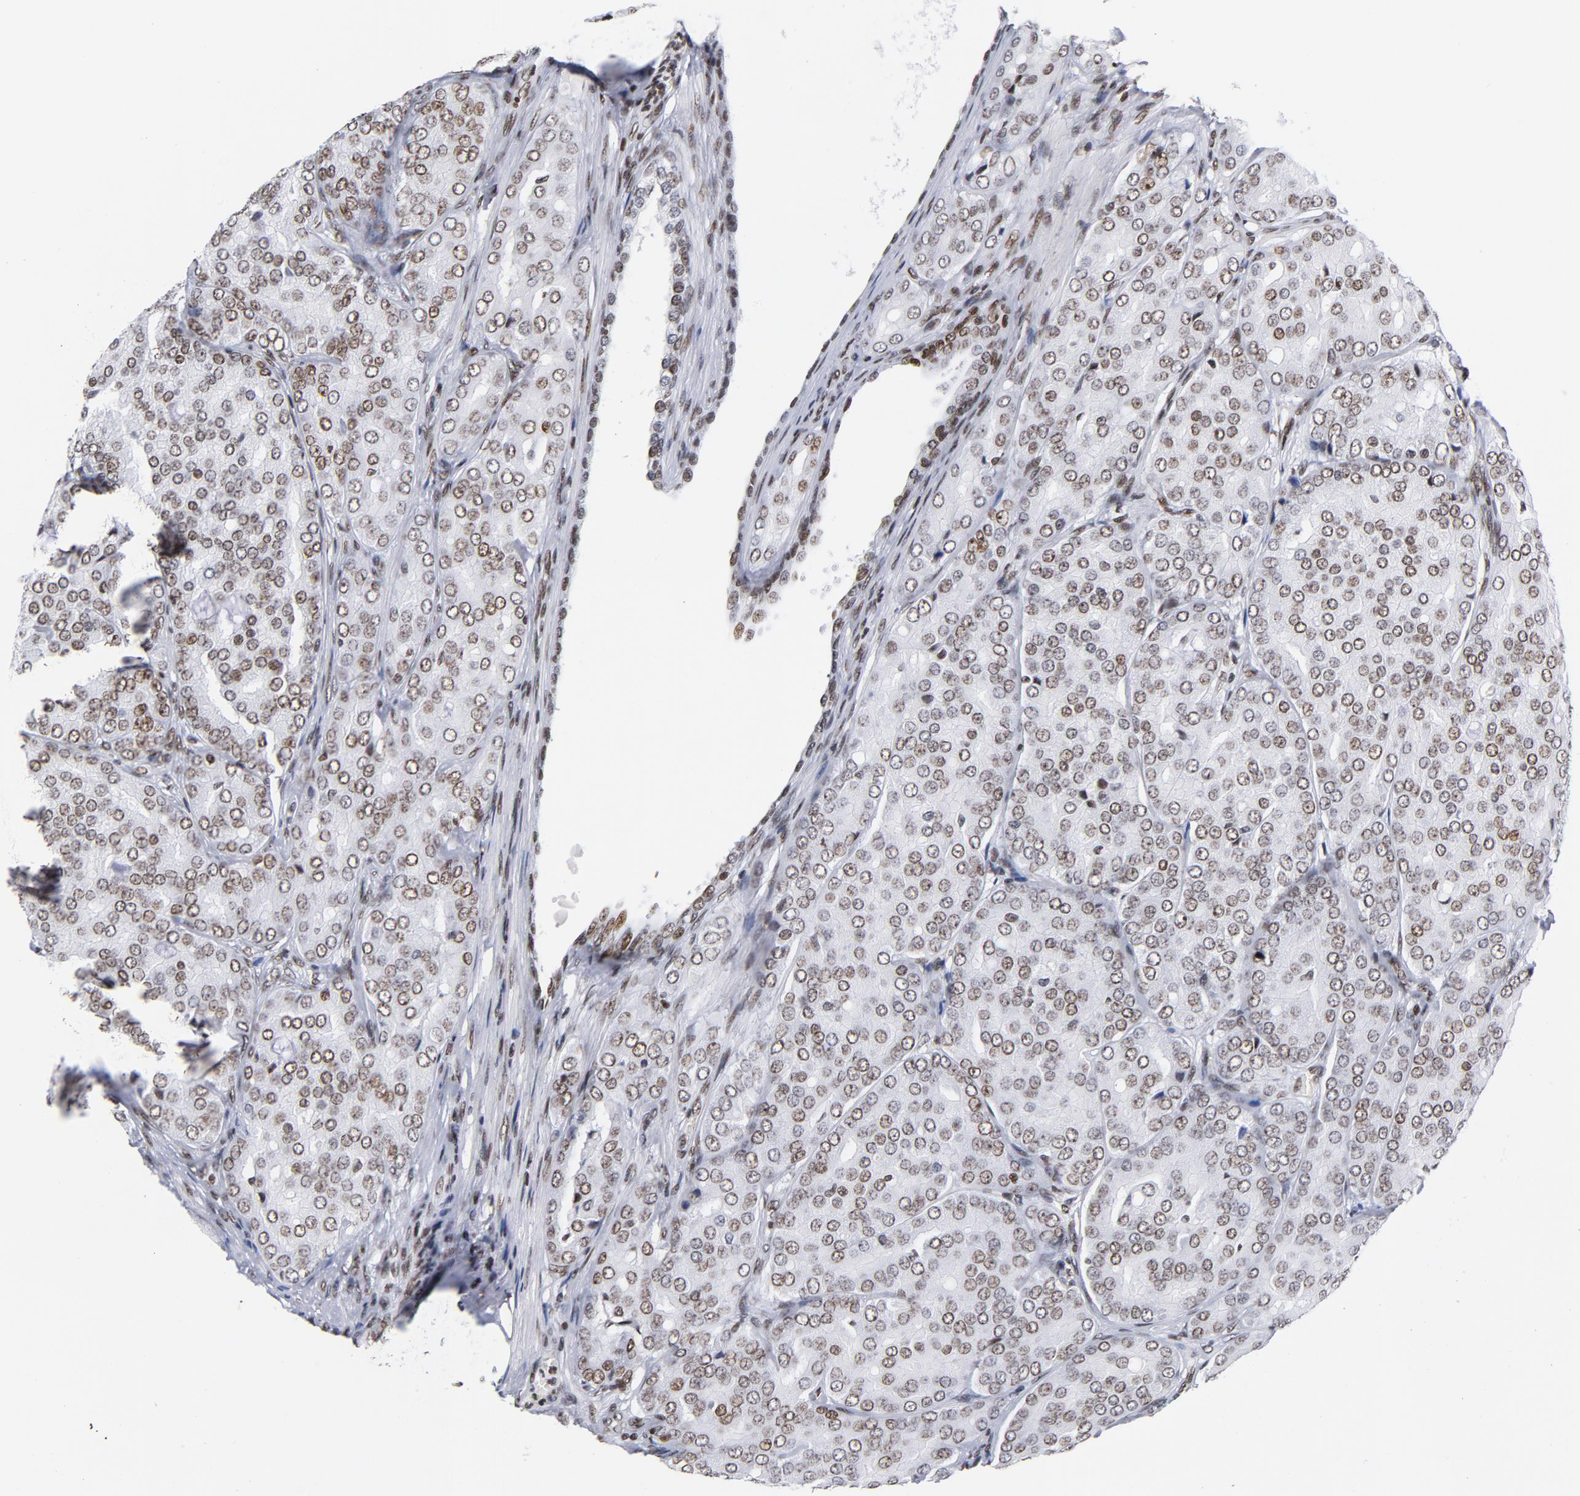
{"staining": {"intensity": "moderate", "quantity": ">75%", "location": "nuclear"}, "tissue": "prostate cancer", "cell_type": "Tumor cells", "image_type": "cancer", "snomed": [{"axis": "morphology", "description": "Adenocarcinoma, High grade"}, {"axis": "topography", "description": "Prostate"}], "caption": "IHC (DAB (3,3'-diaminobenzidine)) staining of human prostate cancer demonstrates moderate nuclear protein staining in about >75% of tumor cells.", "gene": "TOP2B", "patient": {"sex": "male", "age": 64}}